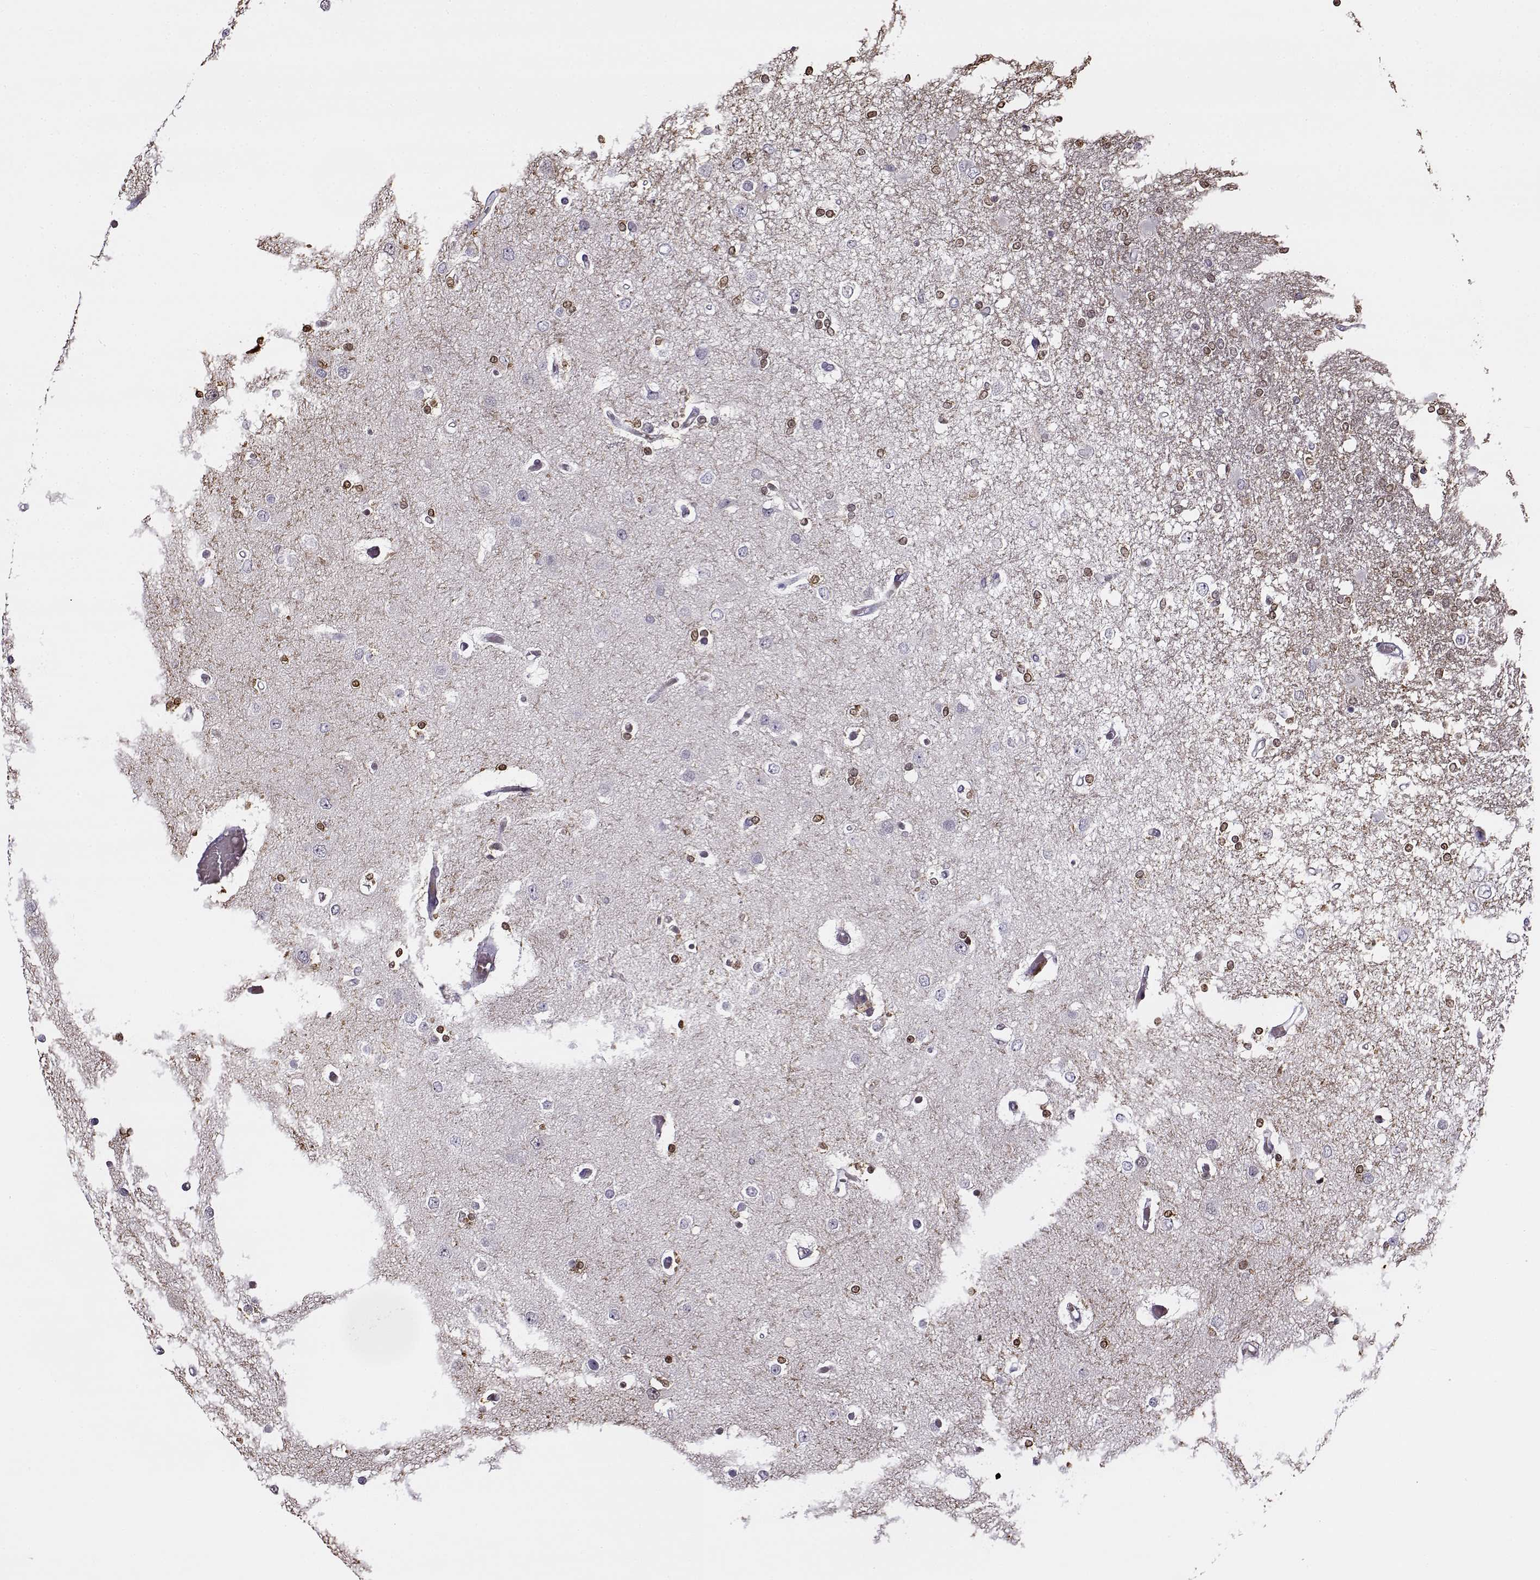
{"staining": {"intensity": "moderate", "quantity": ">75%", "location": "cytoplasmic/membranous"}, "tissue": "glioma", "cell_type": "Tumor cells", "image_type": "cancer", "snomed": [{"axis": "morphology", "description": "Glioma, malignant, High grade"}, {"axis": "topography", "description": "Cerebral cortex"}], "caption": "A histopathology image of glioma stained for a protein exhibits moderate cytoplasmic/membranous brown staining in tumor cells.", "gene": "UCP3", "patient": {"sex": "male", "age": 79}}